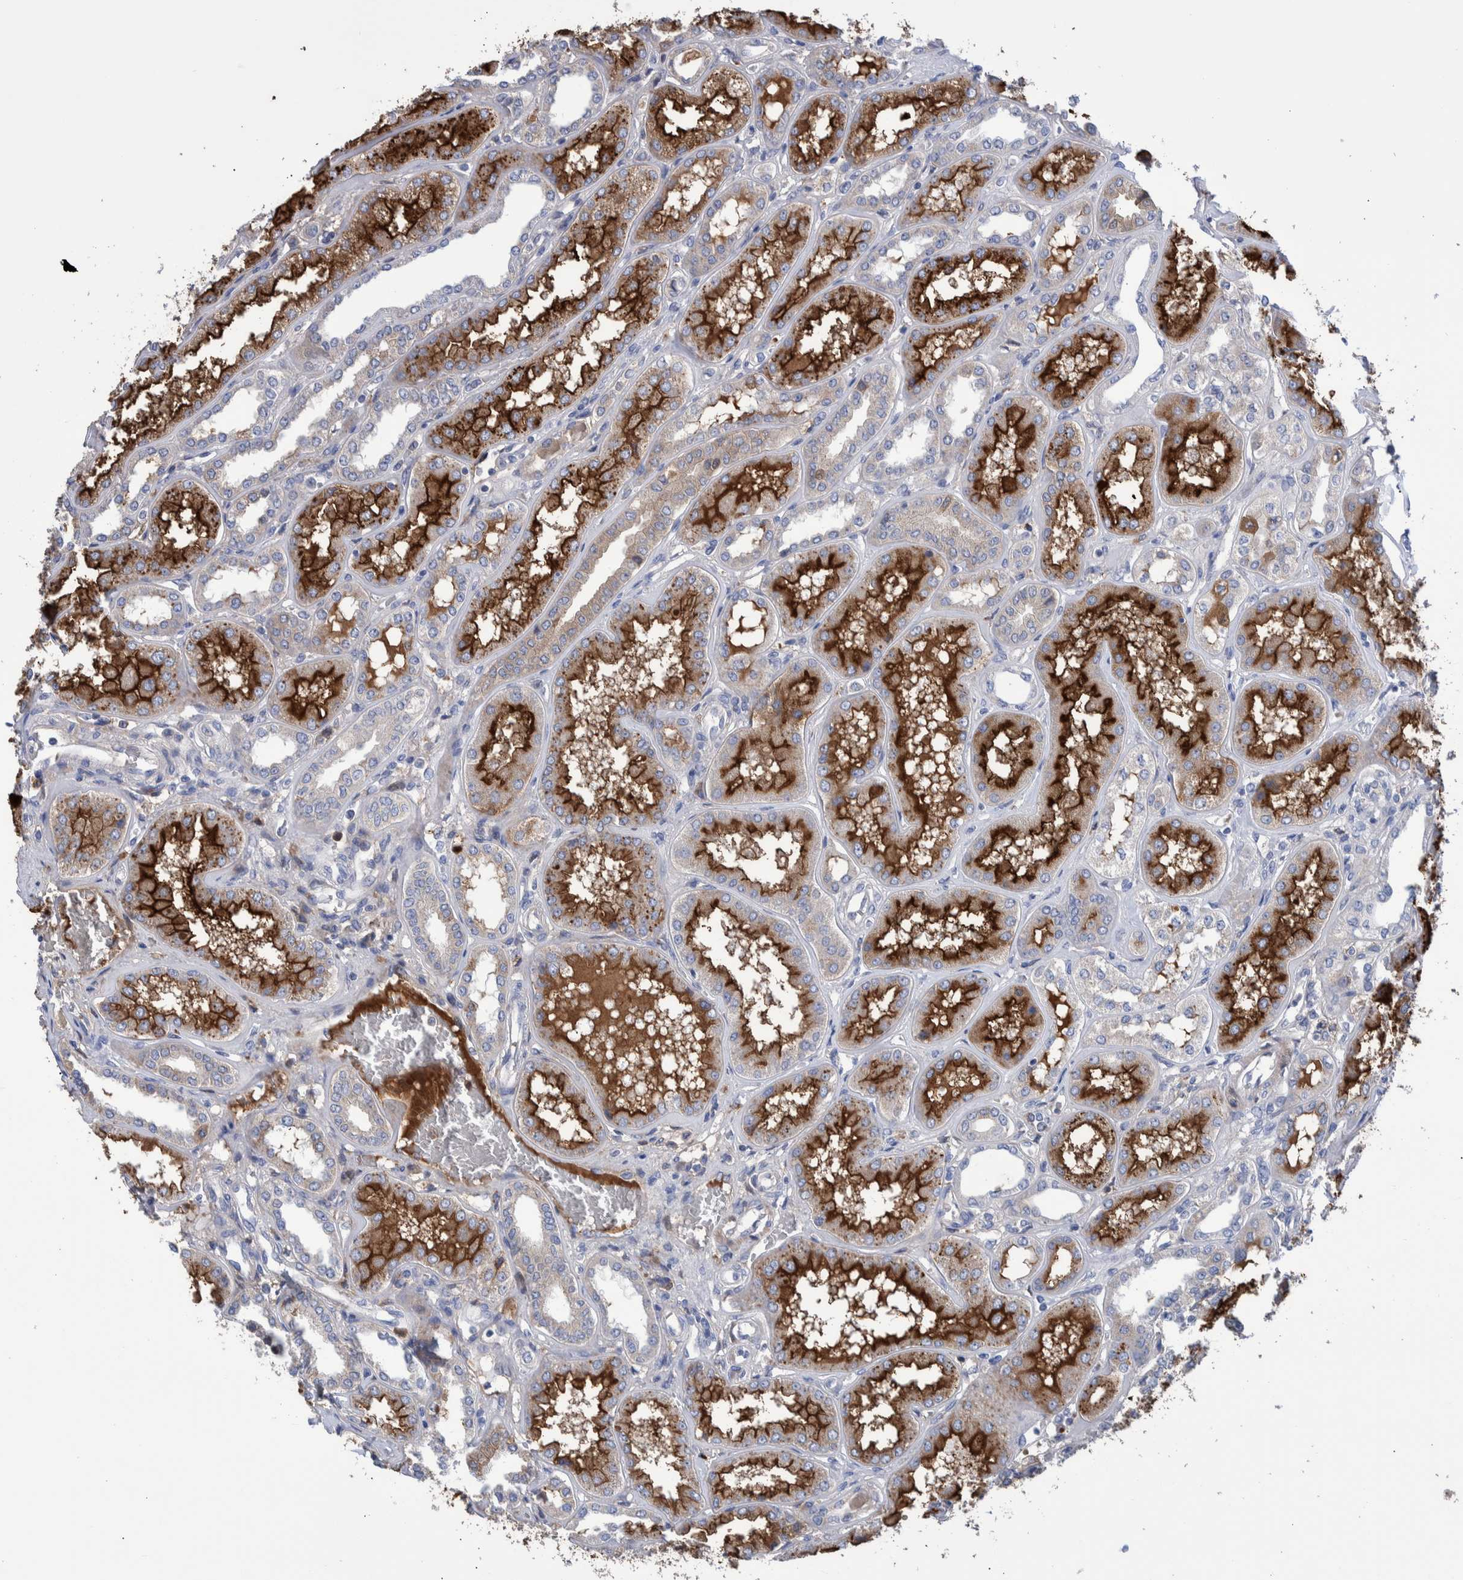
{"staining": {"intensity": "weak", "quantity": "<25%", "location": "cytoplasmic/membranous"}, "tissue": "kidney", "cell_type": "Cells in glomeruli", "image_type": "normal", "snomed": [{"axis": "morphology", "description": "Normal tissue, NOS"}, {"axis": "topography", "description": "Kidney"}], "caption": "IHC micrograph of normal kidney: human kidney stained with DAB (3,3'-diaminobenzidine) demonstrates no significant protein expression in cells in glomeruli.", "gene": "DLL4", "patient": {"sex": "female", "age": 56}}